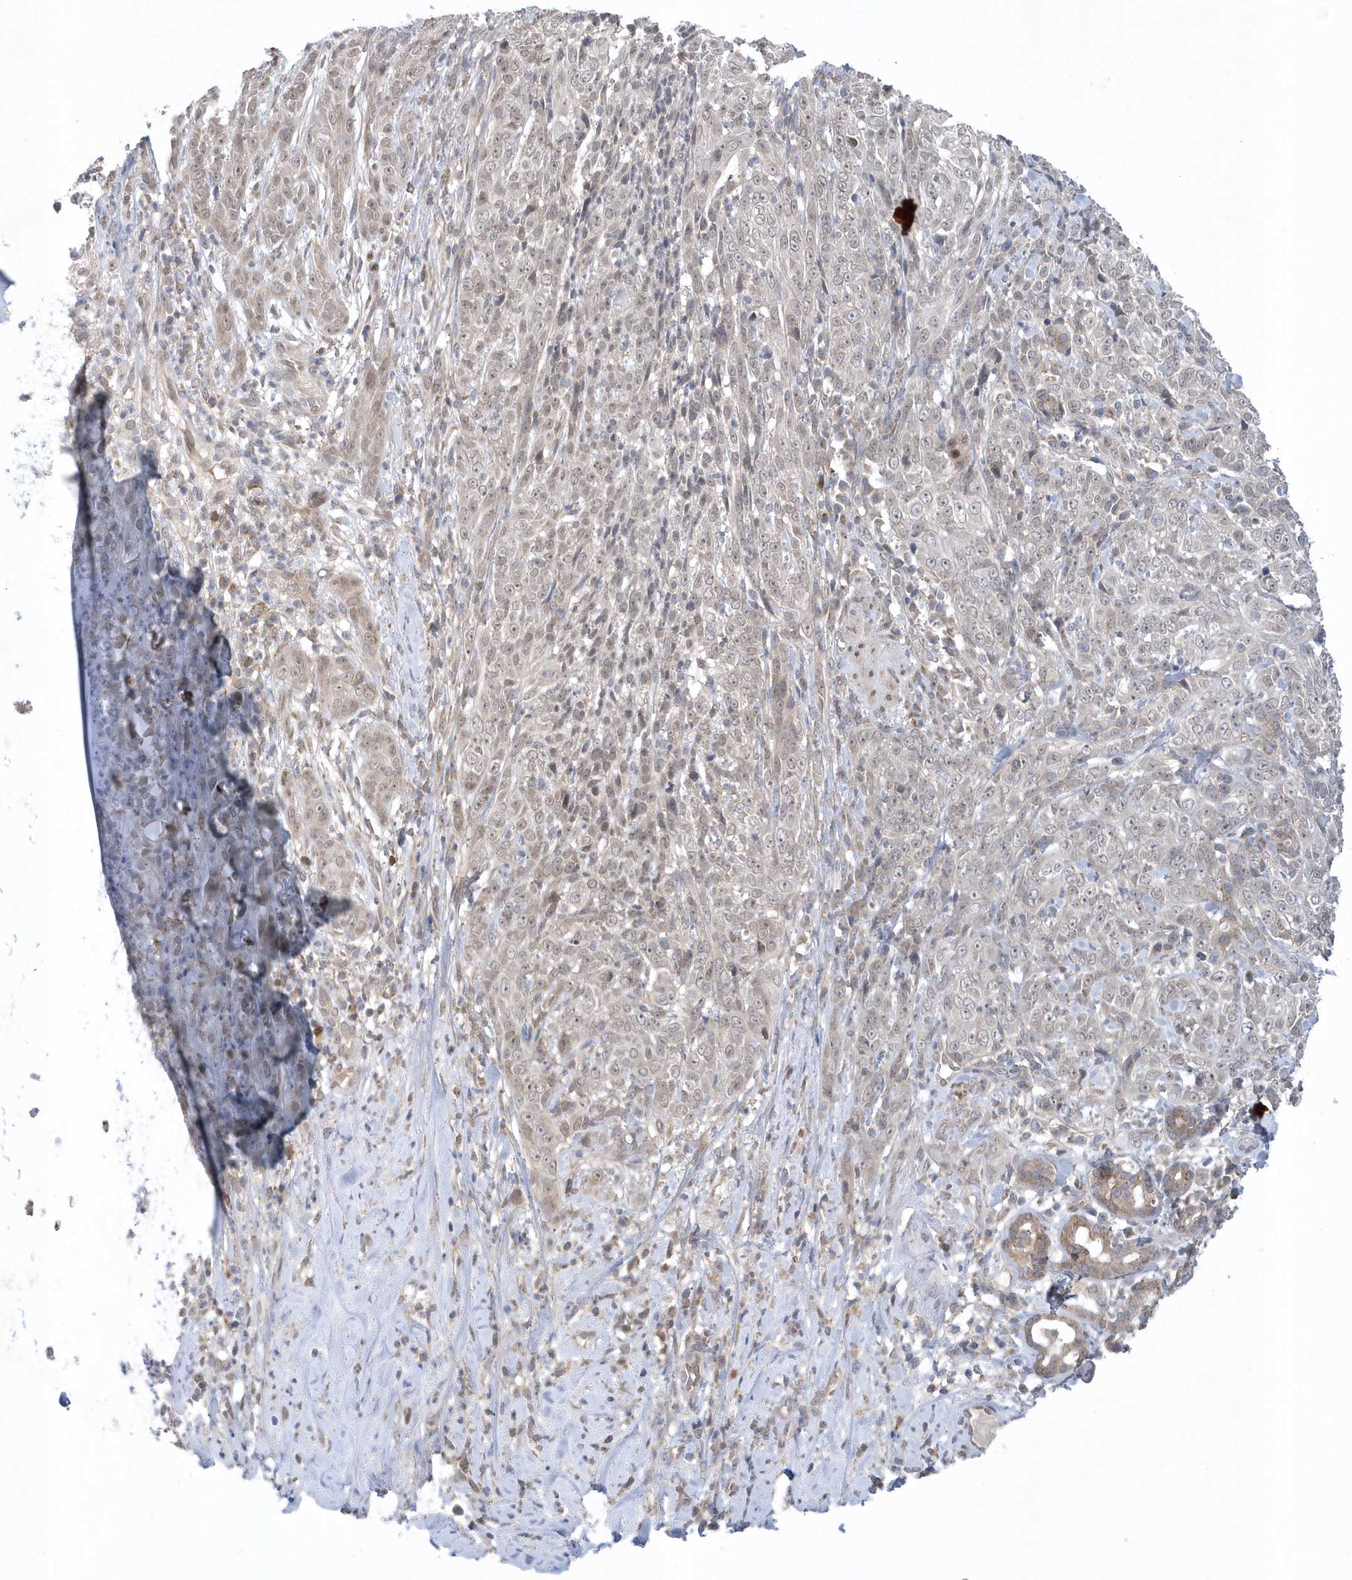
{"staining": {"intensity": "negative", "quantity": "none", "location": "none"}, "tissue": "adipose tissue", "cell_type": "Adipocytes", "image_type": "normal", "snomed": [{"axis": "morphology", "description": "Normal tissue, NOS"}, {"axis": "morphology", "description": "Basal cell carcinoma"}, {"axis": "topography", "description": "Cartilage tissue"}, {"axis": "topography", "description": "Nasopharynx"}, {"axis": "topography", "description": "Oral tissue"}], "caption": "IHC of unremarkable human adipose tissue reveals no staining in adipocytes. The staining is performed using DAB (3,3'-diaminobenzidine) brown chromogen with nuclei counter-stained in using hematoxylin.", "gene": "ZC3H12D", "patient": {"sex": "female", "age": 77}}